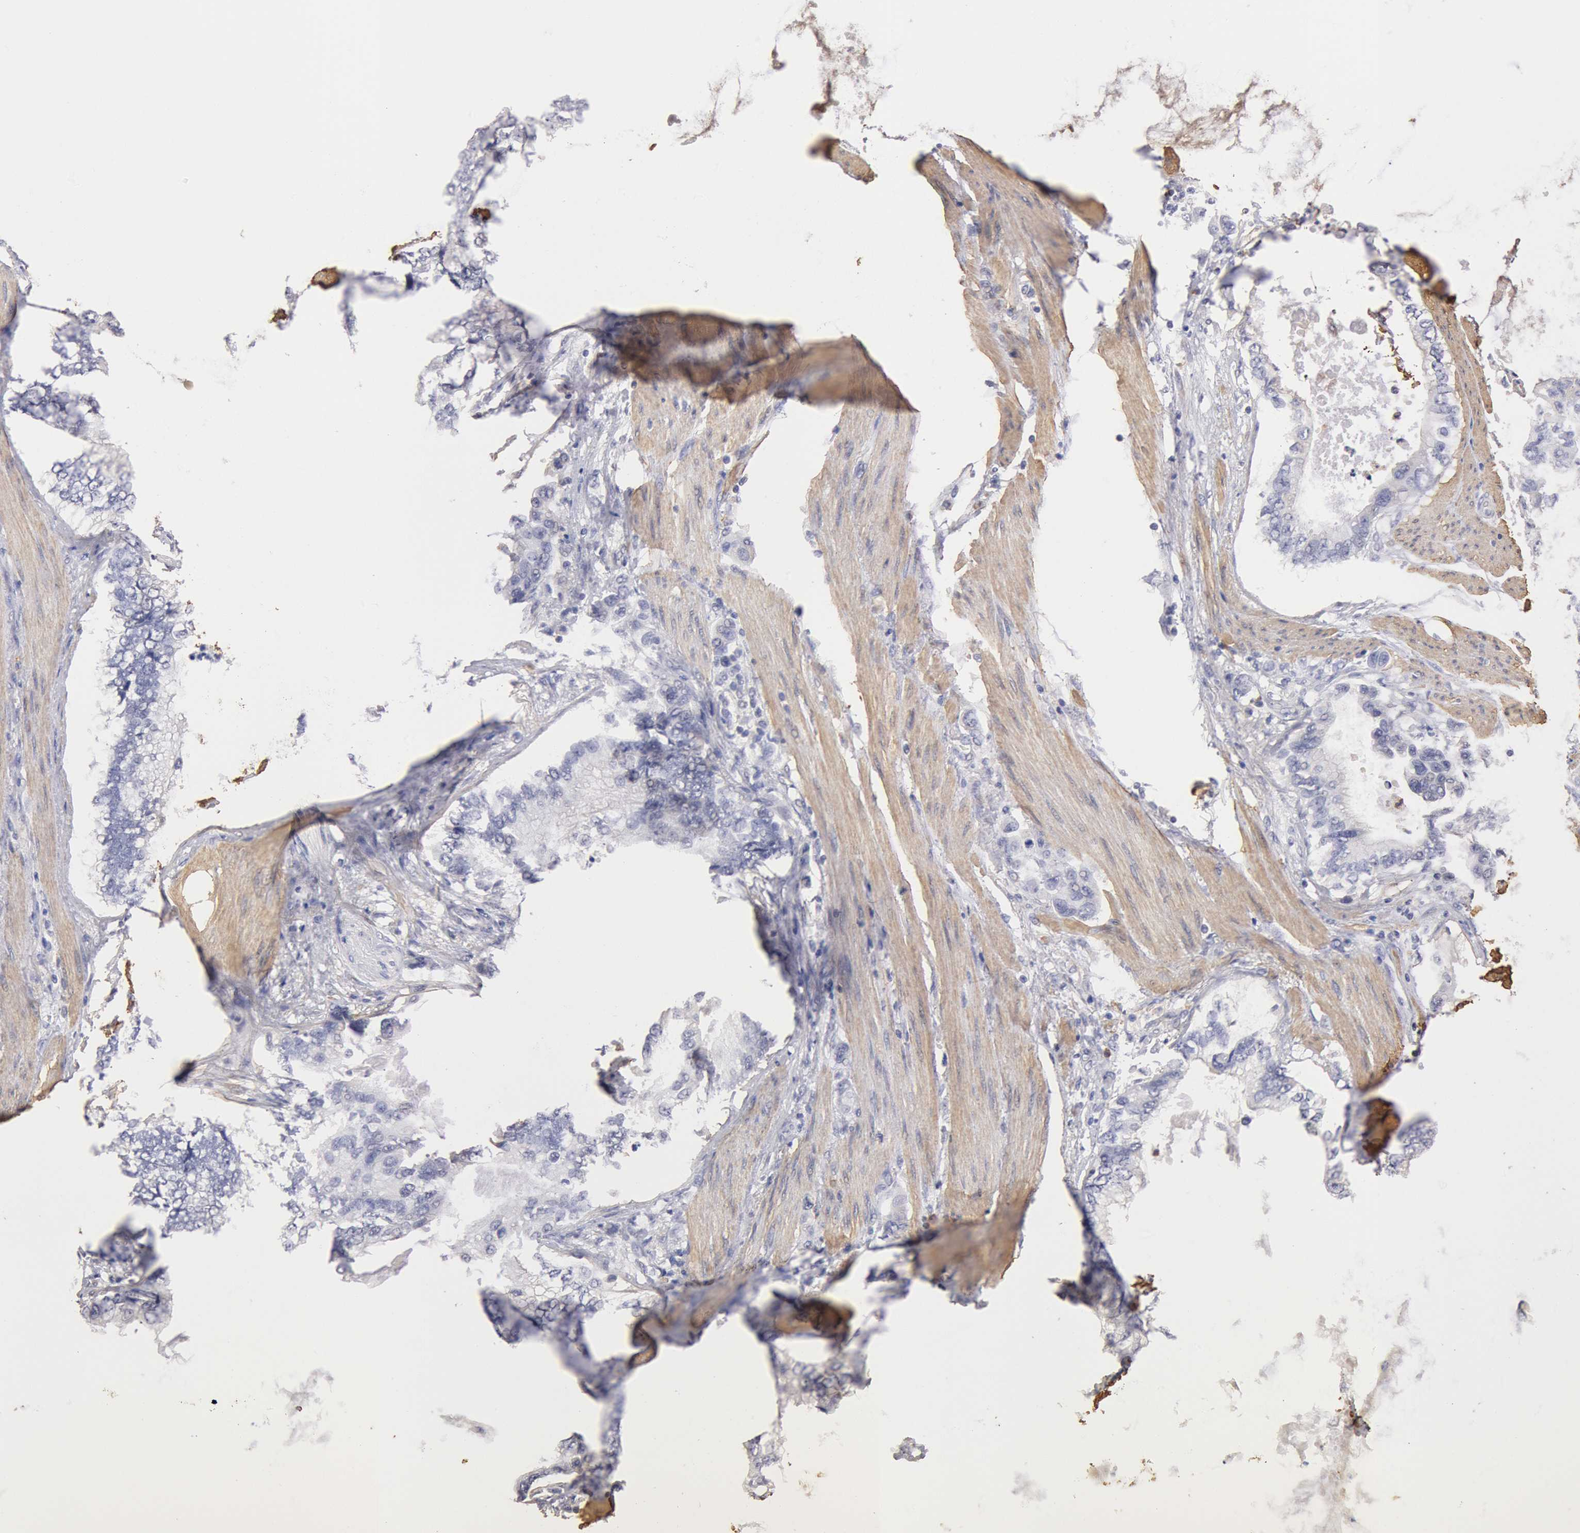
{"staining": {"intensity": "negative", "quantity": "none", "location": "none"}, "tissue": "stomach cancer", "cell_type": "Tumor cells", "image_type": "cancer", "snomed": [{"axis": "morphology", "description": "Adenocarcinoma, NOS"}, {"axis": "topography", "description": "Pancreas"}, {"axis": "topography", "description": "Stomach, upper"}], "caption": "A high-resolution image shows IHC staining of stomach adenocarcinoma, which reveals no significant expression in tumor cells.", "gene": "TMED8", "patient": {"sex": "male", "age": 77}}